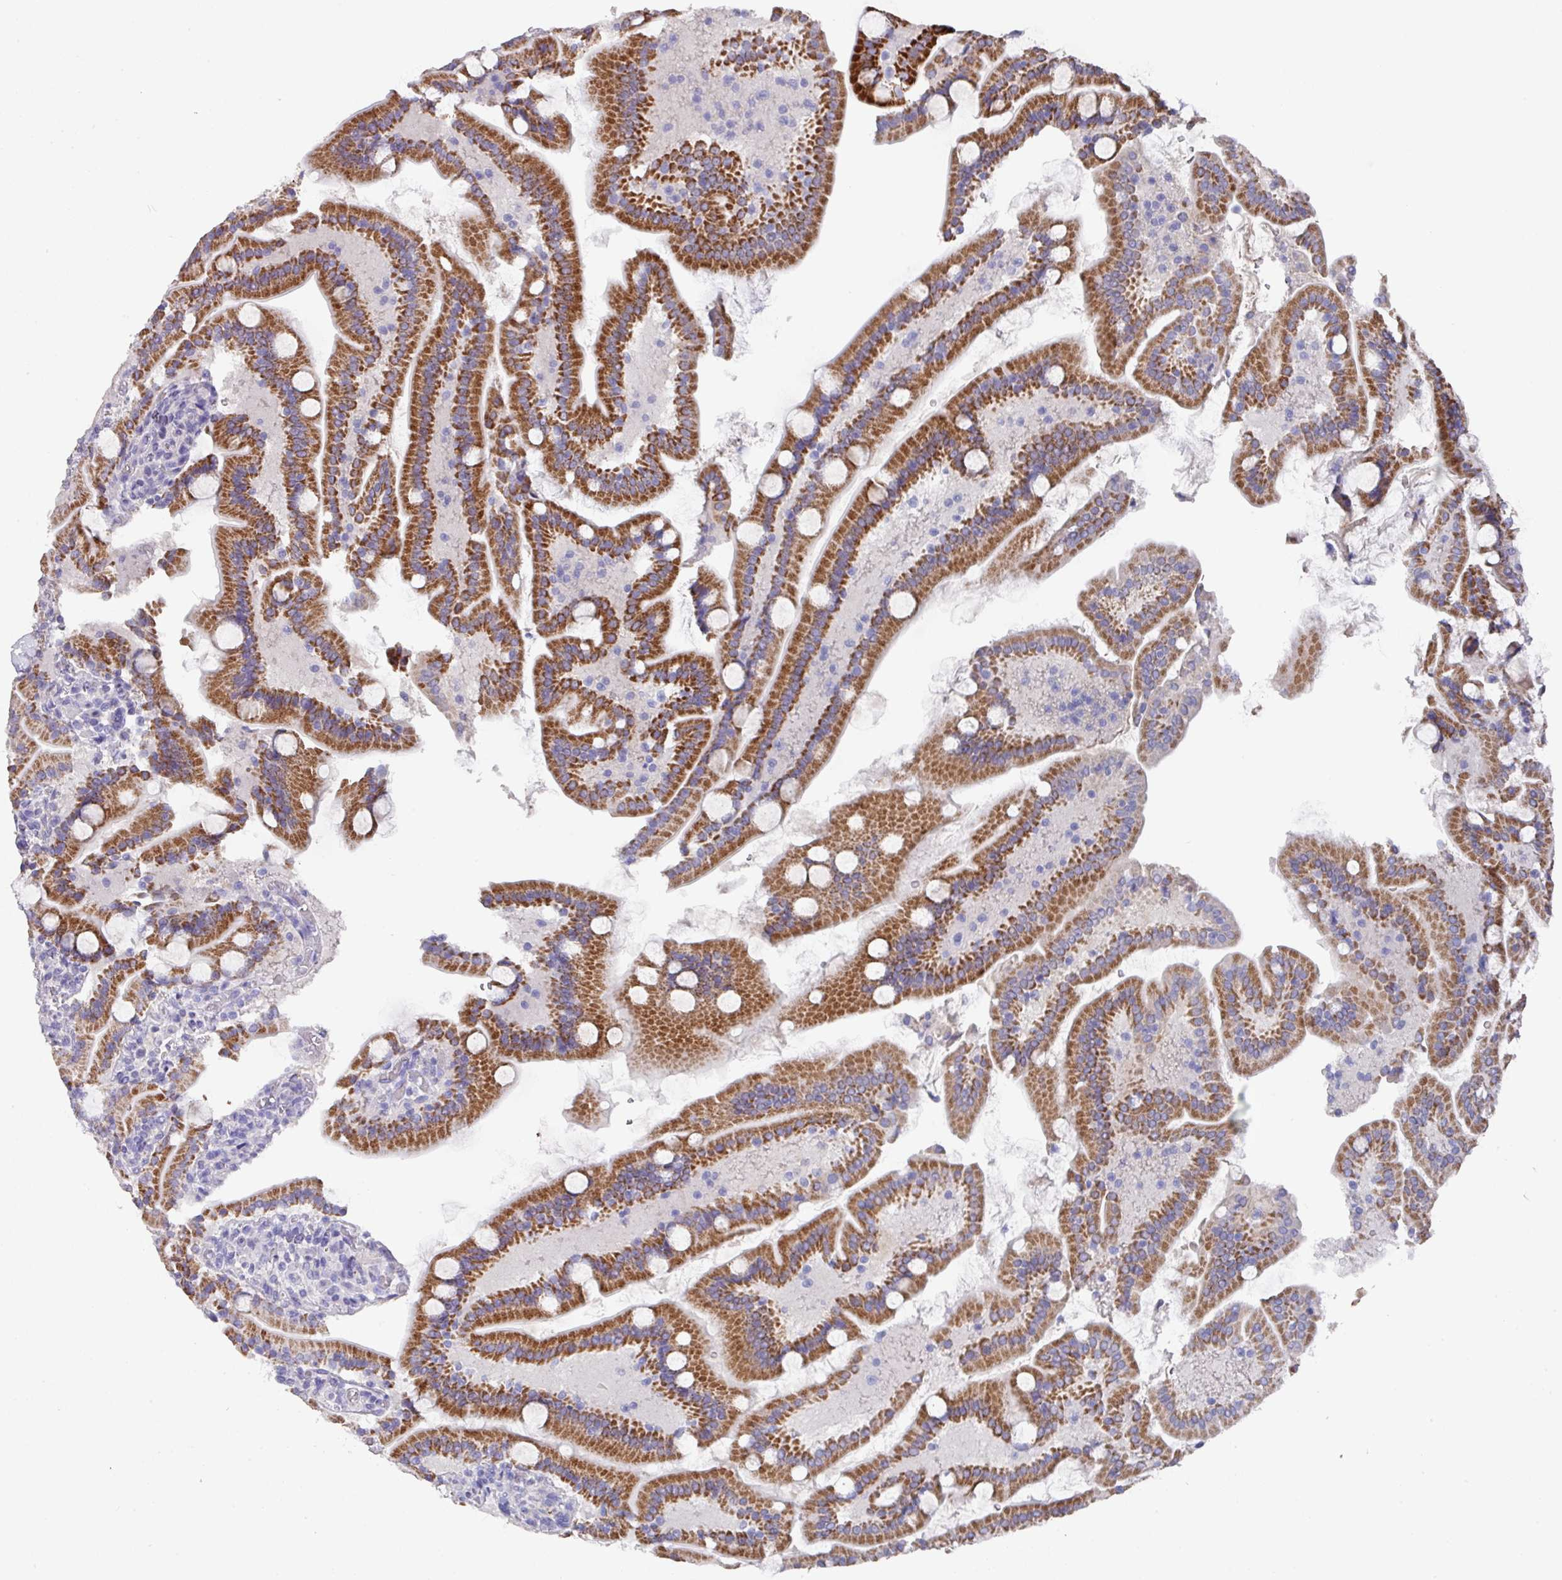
{"staining": {"intensity": "strong", "quantity": "25%-75%", "location": "cytoplasmic/membranous"}, "tissue": "duodenum", "cell_type": "Glandular cells", "image_type": "normal", "snomed": [{"axis": "morphology", "description": "Normal tissue, NOS"}, {"axis": "topography", "description": "Duodenum"}], "caption": "Immunohistochemistry image of benign human duodenum stained for a protein (brown), which exhibits high levels of strong cytoplasmic/membranous staining in approximately 25%-75% of glandular cells.", "gene": "DAZ1", "patient": {"sex": "male", "age": 55}}